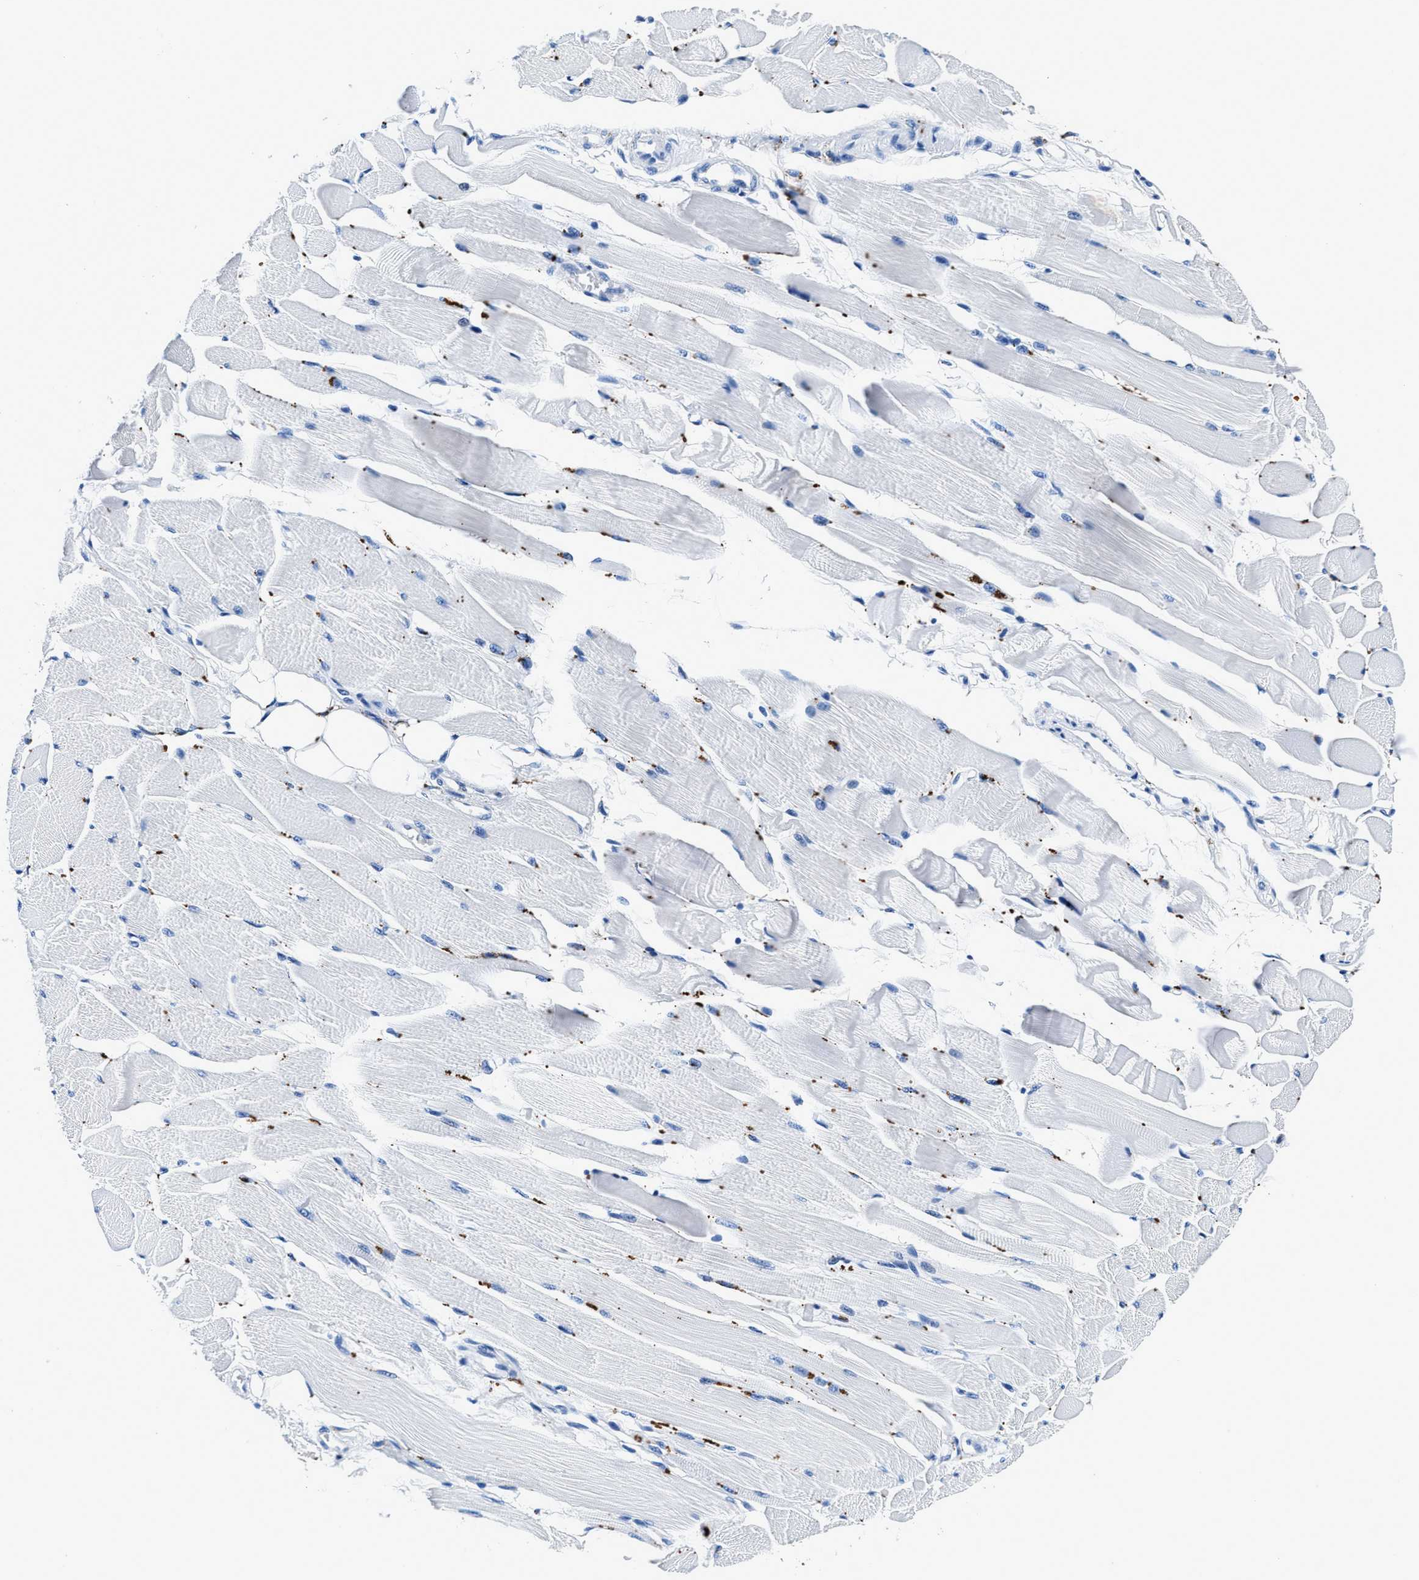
{"staining": {"intensity": "moderate", "quantity": "25%-75%", "location": "cytoplasmic/membranous"}, "tissue": "skeletal muscle", "cell_type": "Myocytes", "image_type": "normal", "snomed": [{"axis": "morphology", "description": "Normal tissue, NOS"}, {"axis": "topography", "description": "Skeletal muscle"}, {"axis": "topography", "description": "Peripheral nerve tissue"}], "caption": "A high-resolution histopathology image shows IHC staining of unremarkable skeletal muscle, which exhibits moderate cytoplasmic/membranous positivity in approximately 25%-75% of myocytes.", "gene": "OR14K1", "patient": {"sex": "female", "age": 84}}